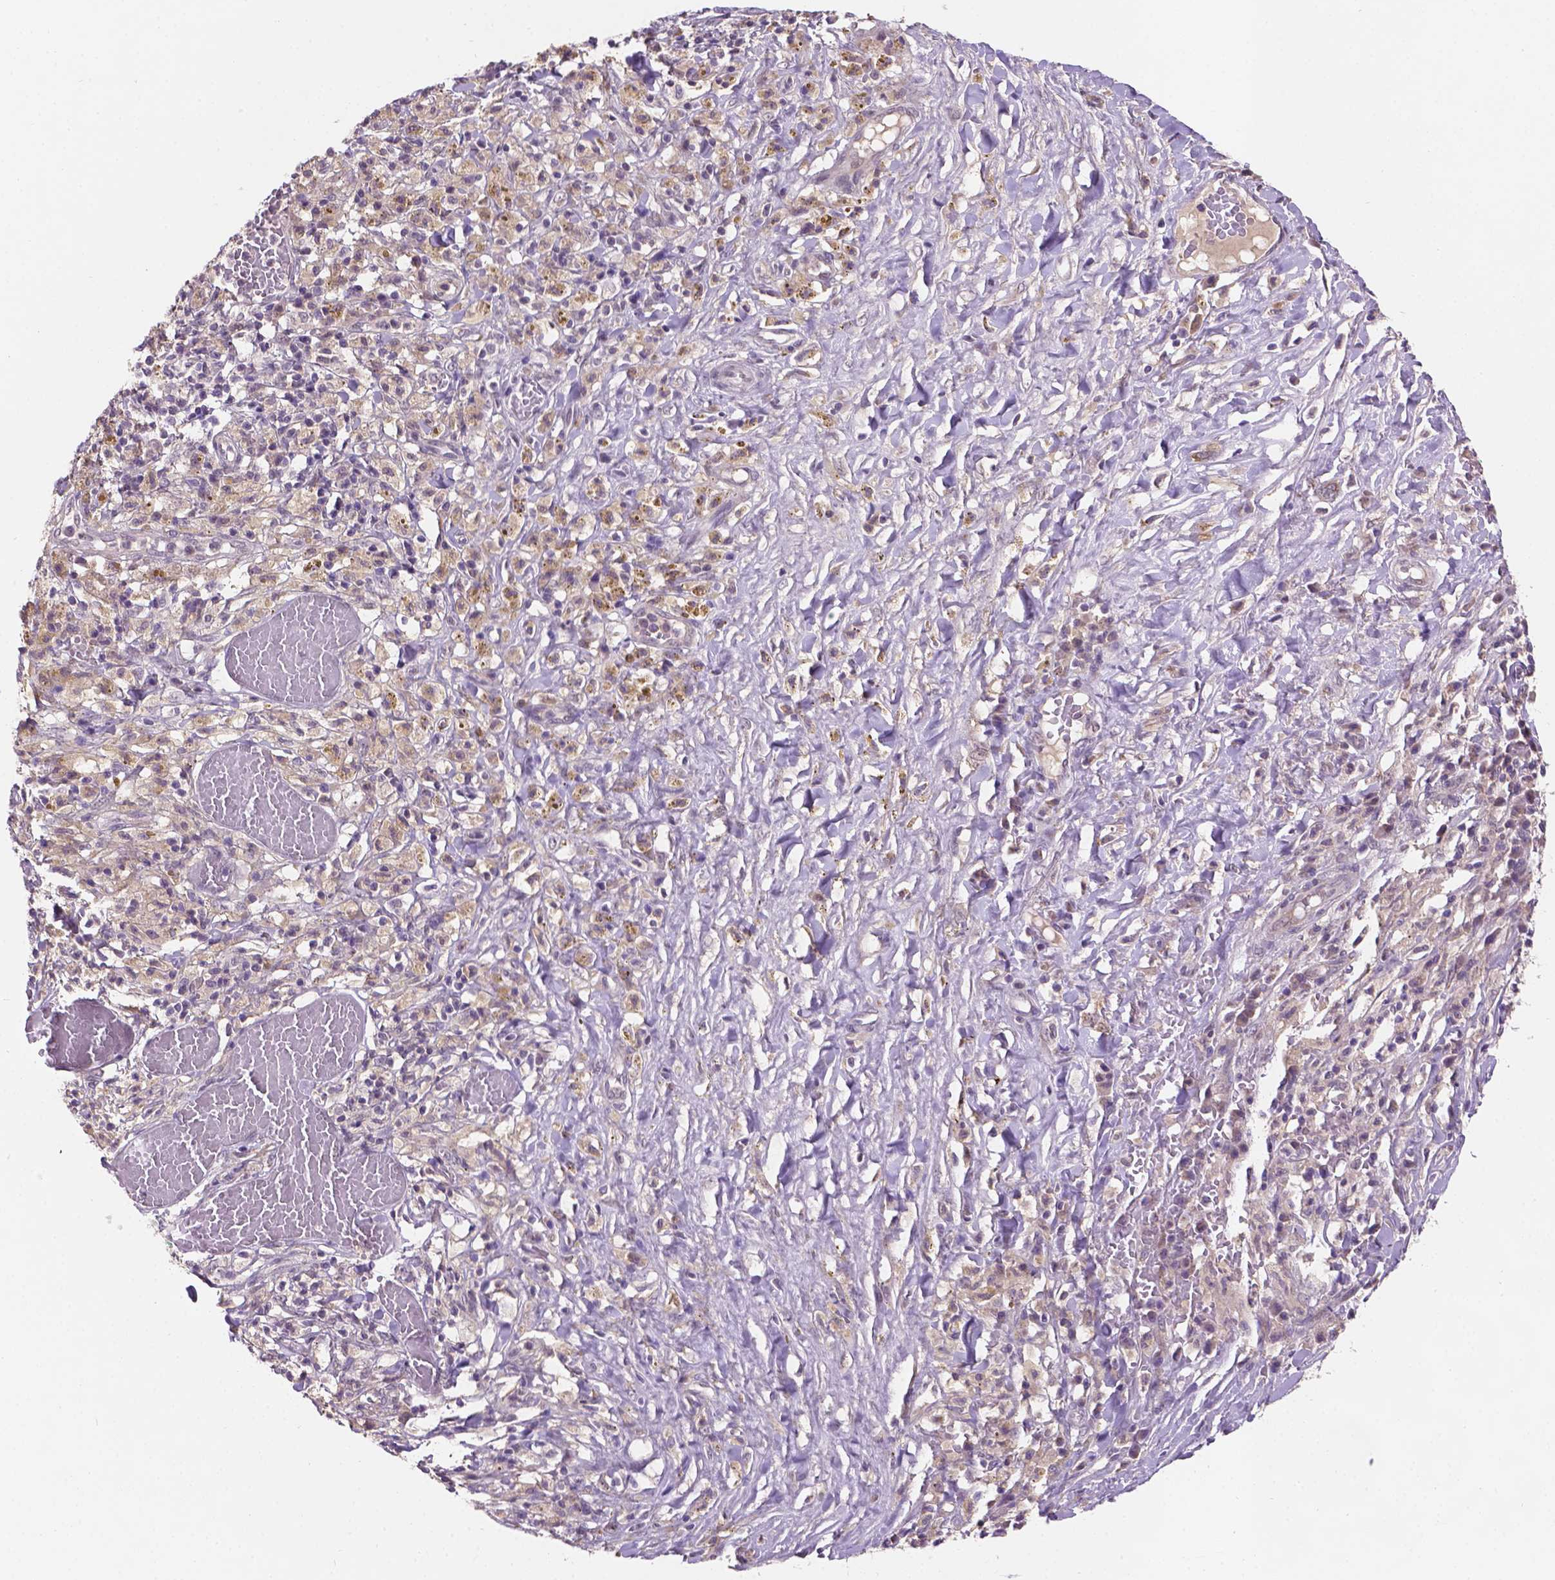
{"staining": {"intensity": "negative", "quantity": "none", "location": "none"}, "tissue": "melanoma", "cell_type": "Tumor cells", "image_type": "cancer", "snomed": [{"axis": "morphology", "description": "Malignant melanoma, NOS"}, {"axis": "topography", "description": "Skin"}], "caption": "Immunohistochemistry (IHC) of melanoma demonstrates no staining in tumor cells. (Brightfield microscopy of DAB (3,3'-diaminobenzidine) immunohistochemistry at high magnification).", "gene": "GXYLT2", "patient": {"sex": "female", "age": 91}}